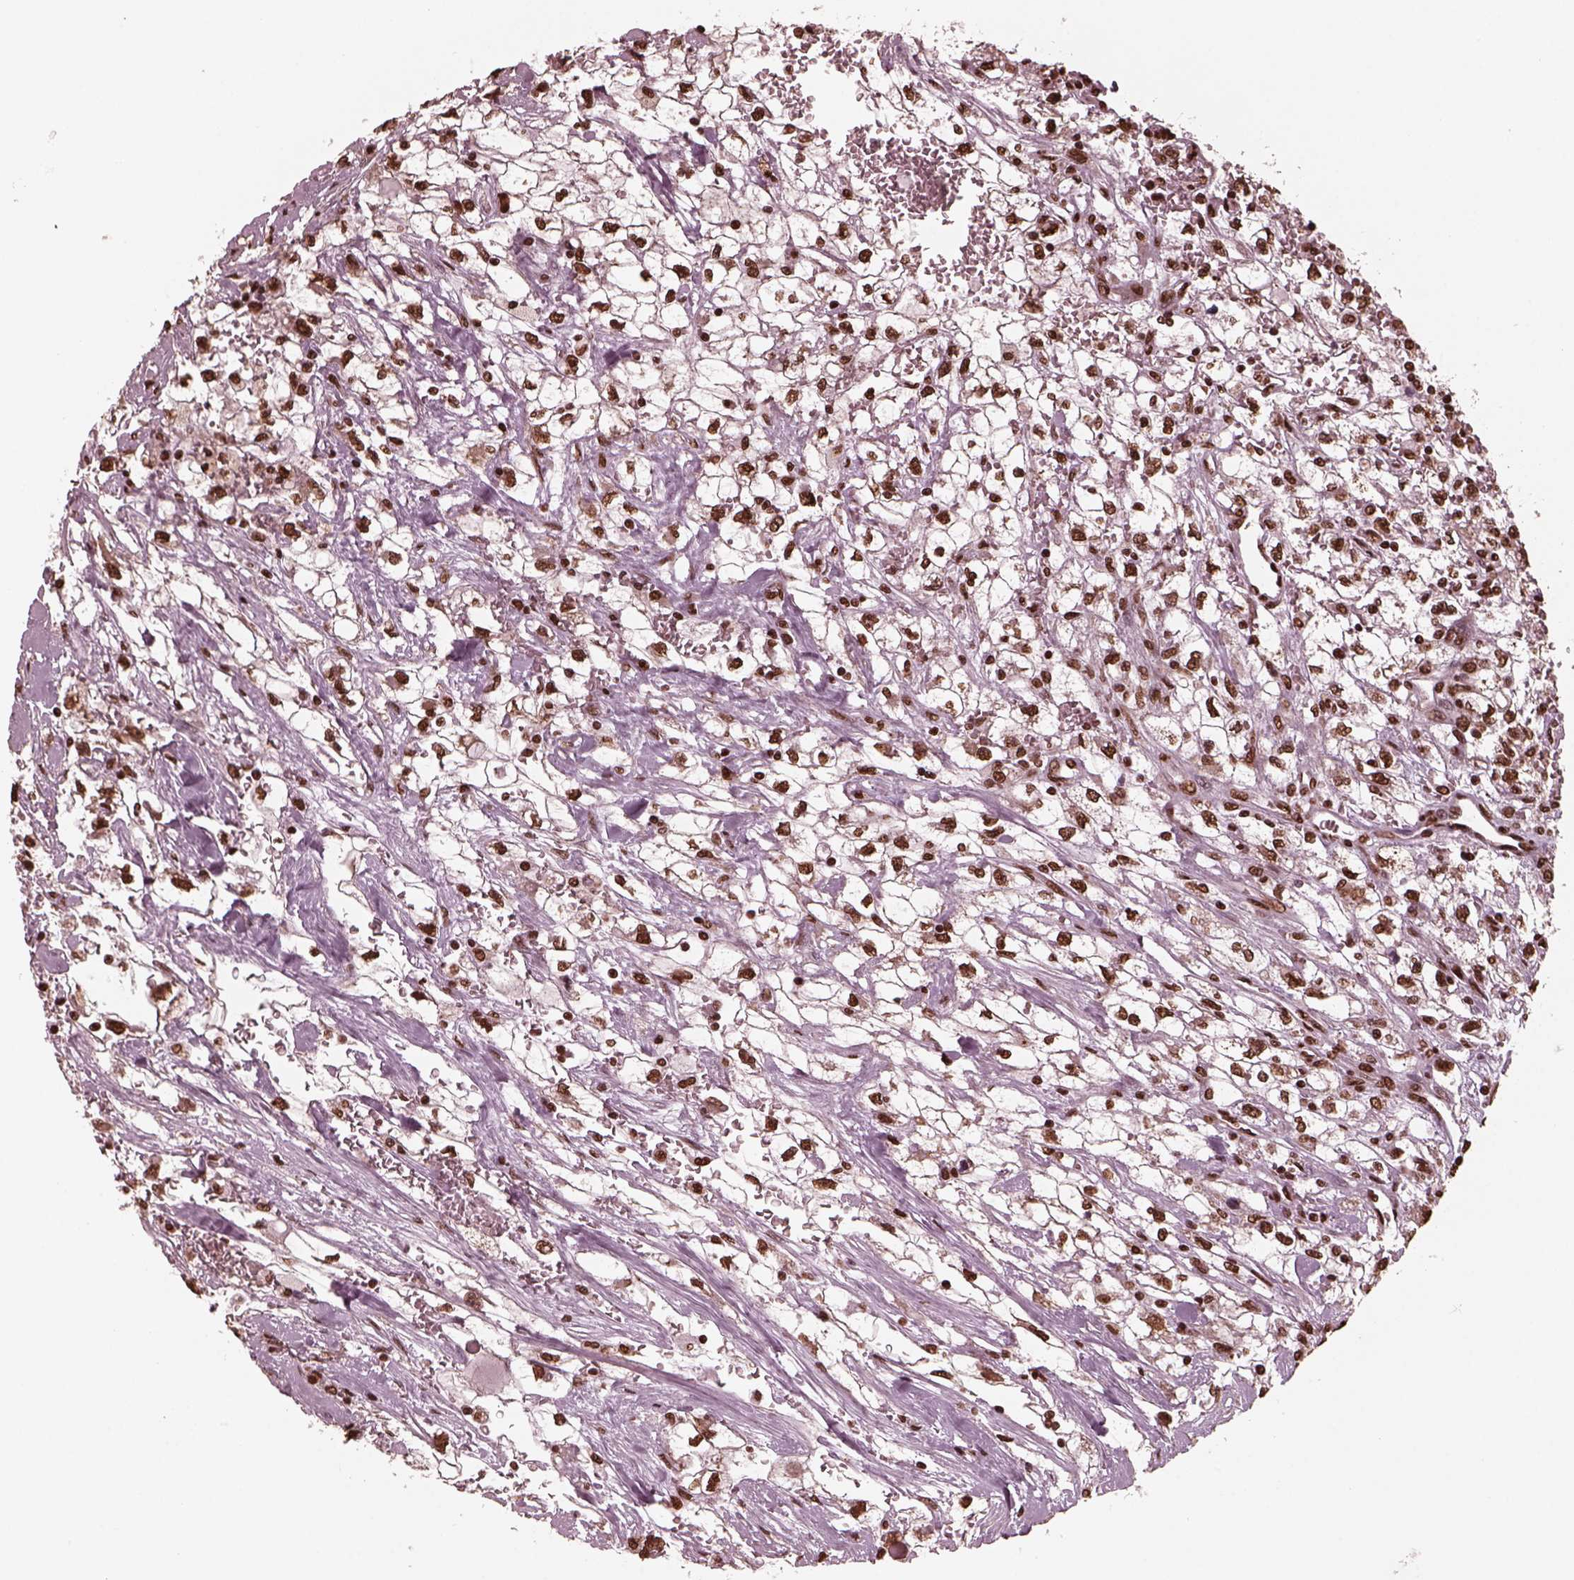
{"staining": {"intensity": "moderate", "quantity": ">75%", "location": "nuclear"}, "tissue": "renal cancer", "cell_type": "Tumor cells", "image_type": "cancer", "snomed": [{"axis": "morphology", "description": "Adenocarcinoma, NOS"}, {"axis": "topography", "description": "Kidney"}], "caption": "Moderate nuclear staining for a protein is appreciated in about >75% of tumor cells of renal adenocarcinoma using immunohistochemistry (IHC).", "gene": "NSD1", "patient": {"sex": "male", "age": 59}}